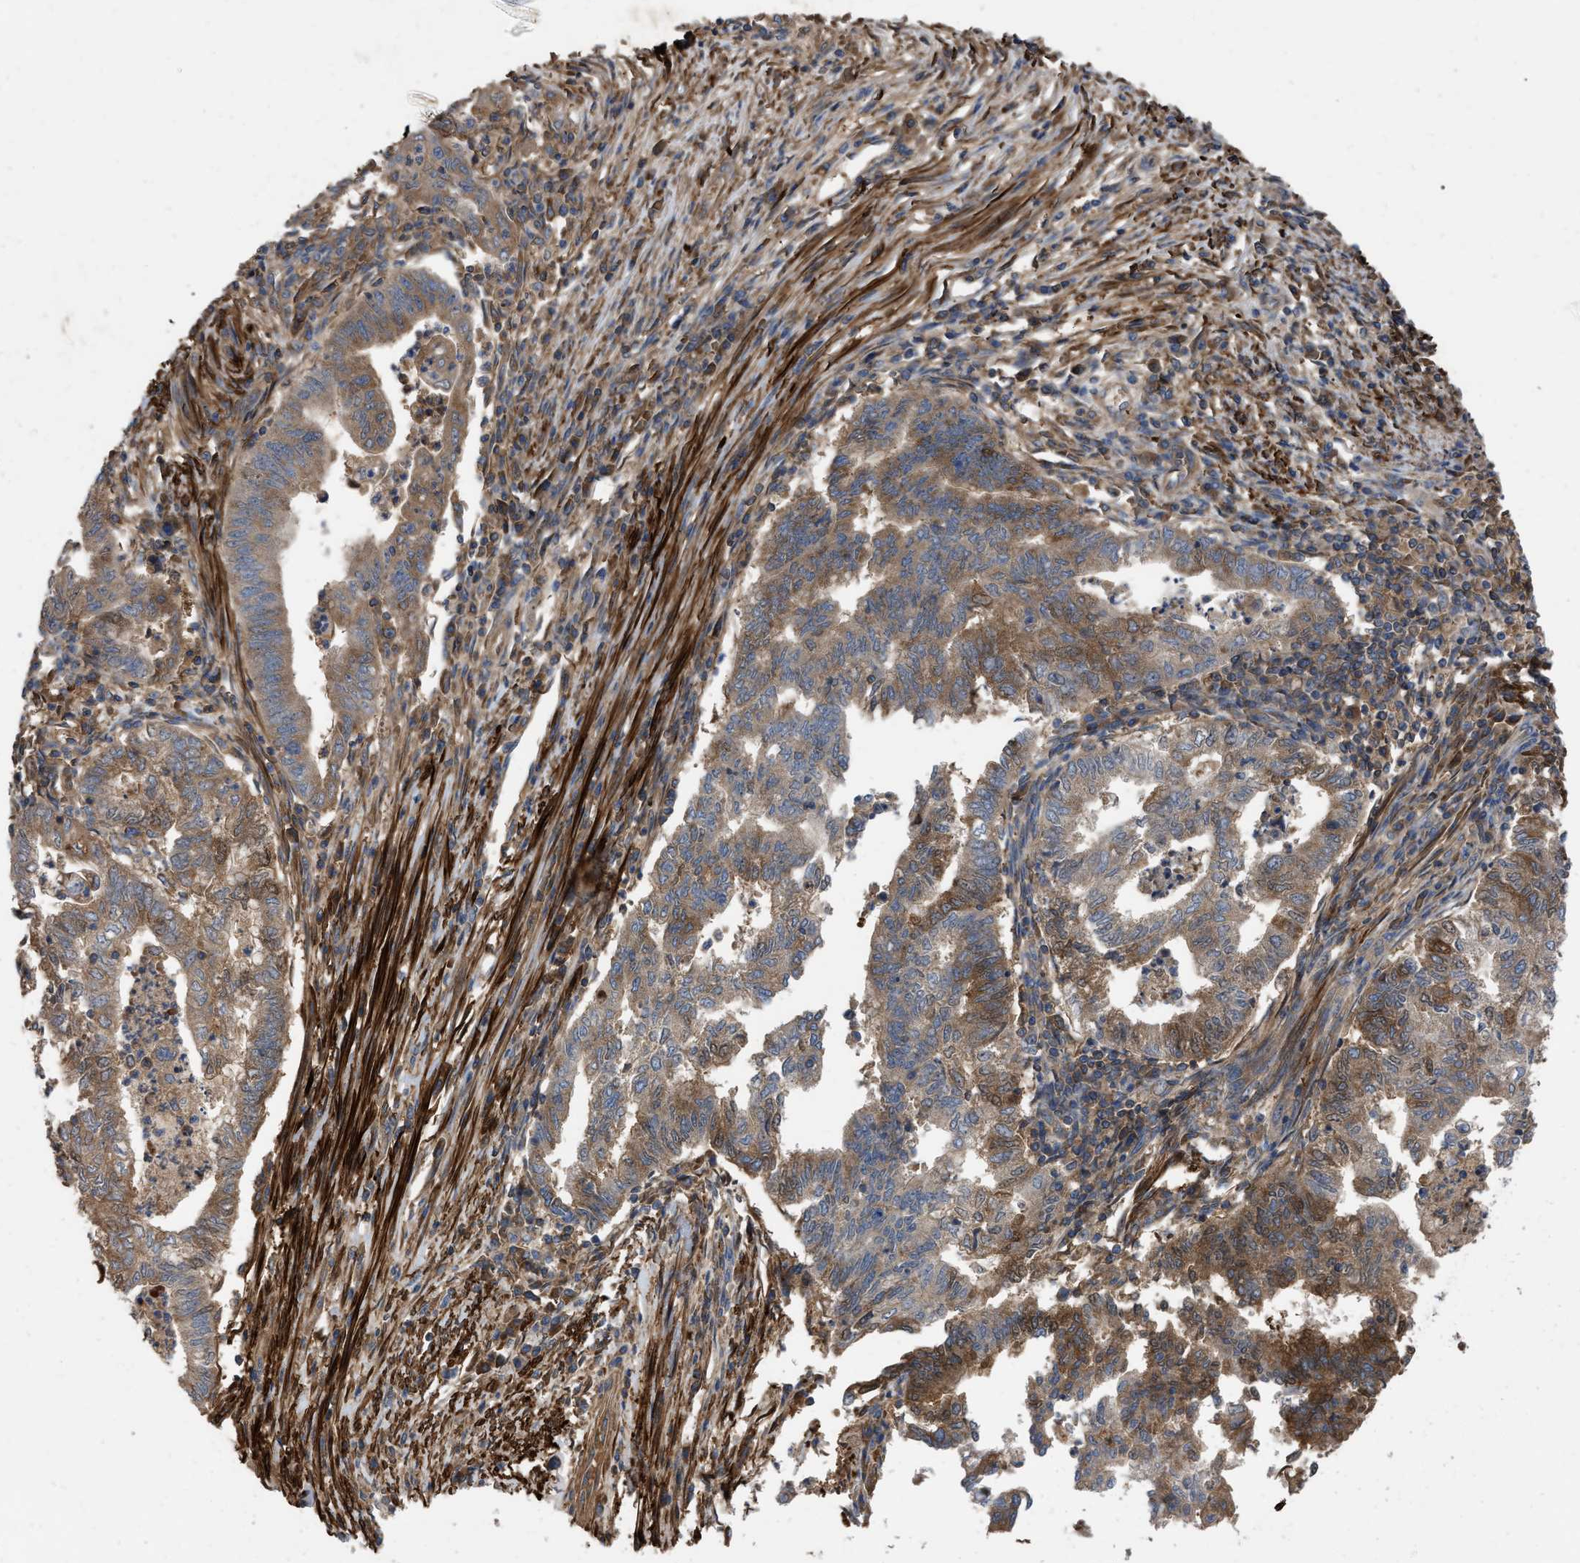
{"staining": {"intensity": "moderate", "quantity": ">75%", "location": "cytoplasmic/membranous"}, "tissue": "endometrial cancer", "cell_type": "Tumor cells", "image_type": "cancer", "snomed": [{"axis": "morphology", "description": "Polyp, NOS"}, {"axis": "morphology", "description": "Adenocarcinoma, NOS"}, {"axis": "morphology", "description": "Adenoma, NOS"}, {"axis": "topography", "description": "Endometrium"}], "caption": "Immunohistochemical staining of human endometrial adenoma shows medium levels of moderate cytoplasmic/membranous protein expression in about >75% of tumor cells.", "gene": "RABEP1", "patient": {"sex": "female", "age": 79}}